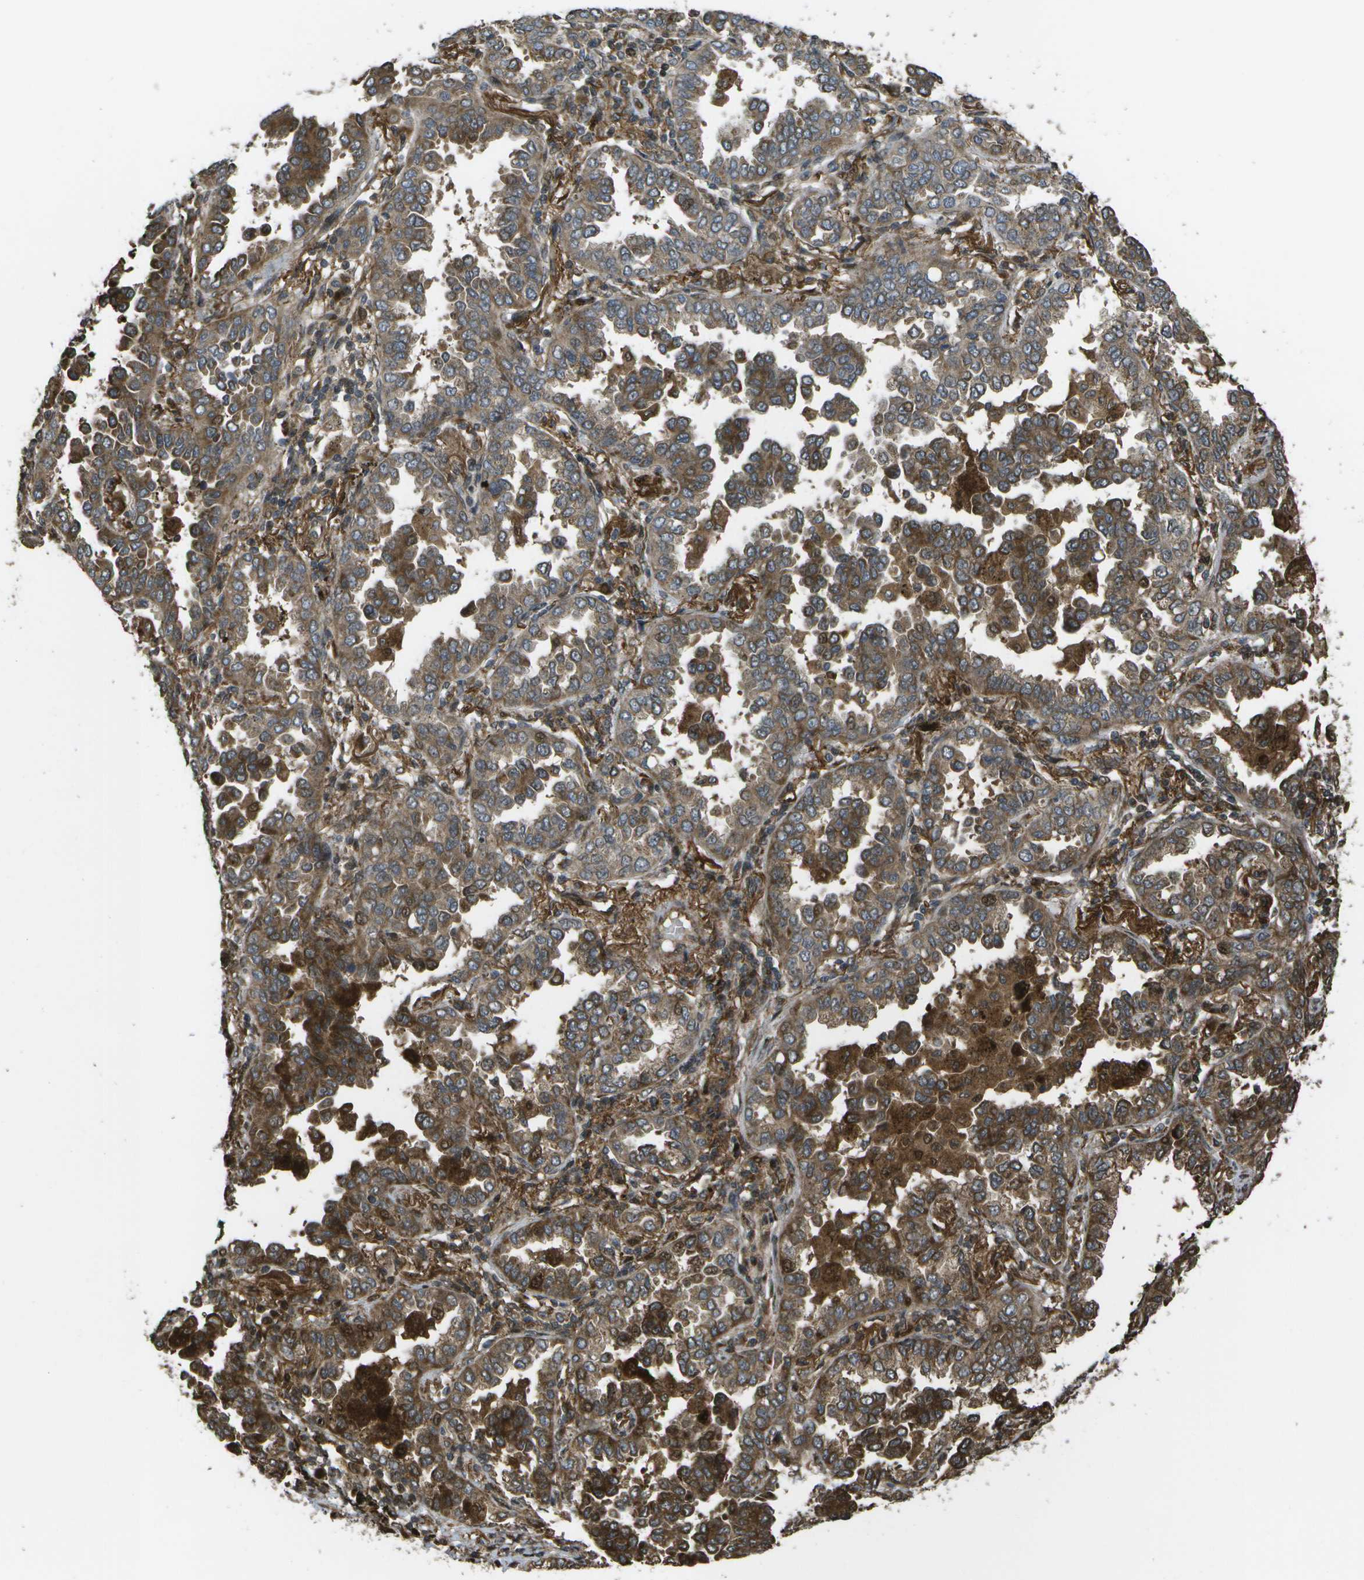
{"staining": {"intensity": "moderate", "quantity": ">75%", "location": "cytoplasmic/membranous"}, "tissue": "lung cancer", "cell_type": "Tumor cells", "image_type": "cancer", "snomed": [{"axis": "morphology", "description": "Normal tissue, NOS"}, {"axis": "morphology", "description": "Adenocarcinoma, NOS"}, {"axis": "topography", "description": "Lung"}], "caption": "About >75% of tumor cells in human adenocarcinoma (lung) display moderate cytoplasmic/membranous protein staining as visualized by brown immunohistochemical staining.", "gene": "AXIN2", "patient": {"sex": "male", "age": 59}}